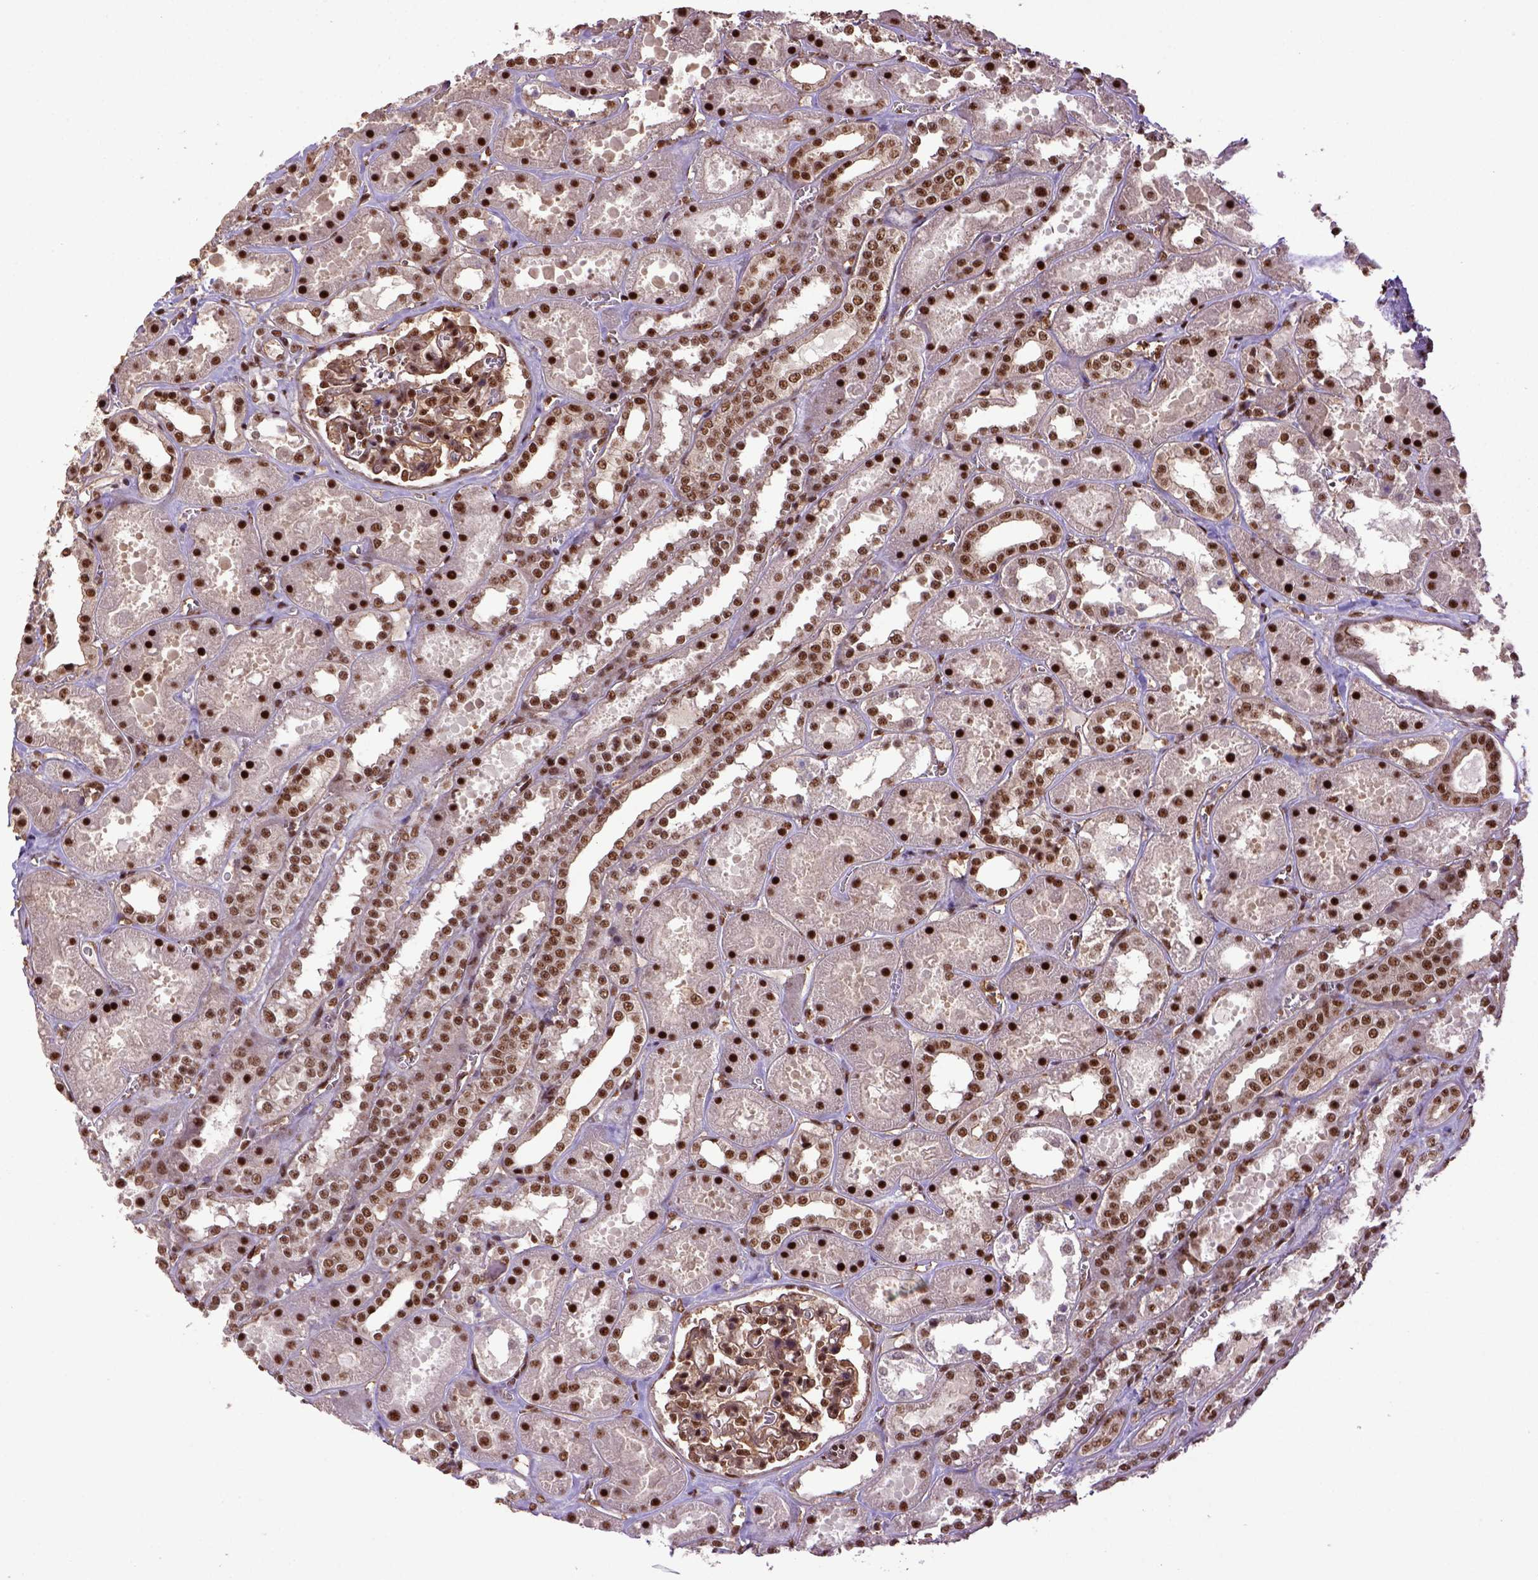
{"staining": {"intensity": "strong", "quantity": ">75%", "location": "nuclear"}, "tissue": "kidney", "cell_type": "Cells in glomeruli", "image_type": "normal", "snomed": [{"axis": "morphology", "description": "Normal tissue, NOS"}, {"axis": "topography", "description": "Kidney"}], "caption": "Immunohistochemistry (IHC) (DAB (3,3'-diaminobenzidine)) staining of unremarkable human kidney reveals strong nuclear protein positivity in approximately >75% of cells in glomeruli.", "gene": "PPIG", "patient": {"sex": "female", "age": 41}}